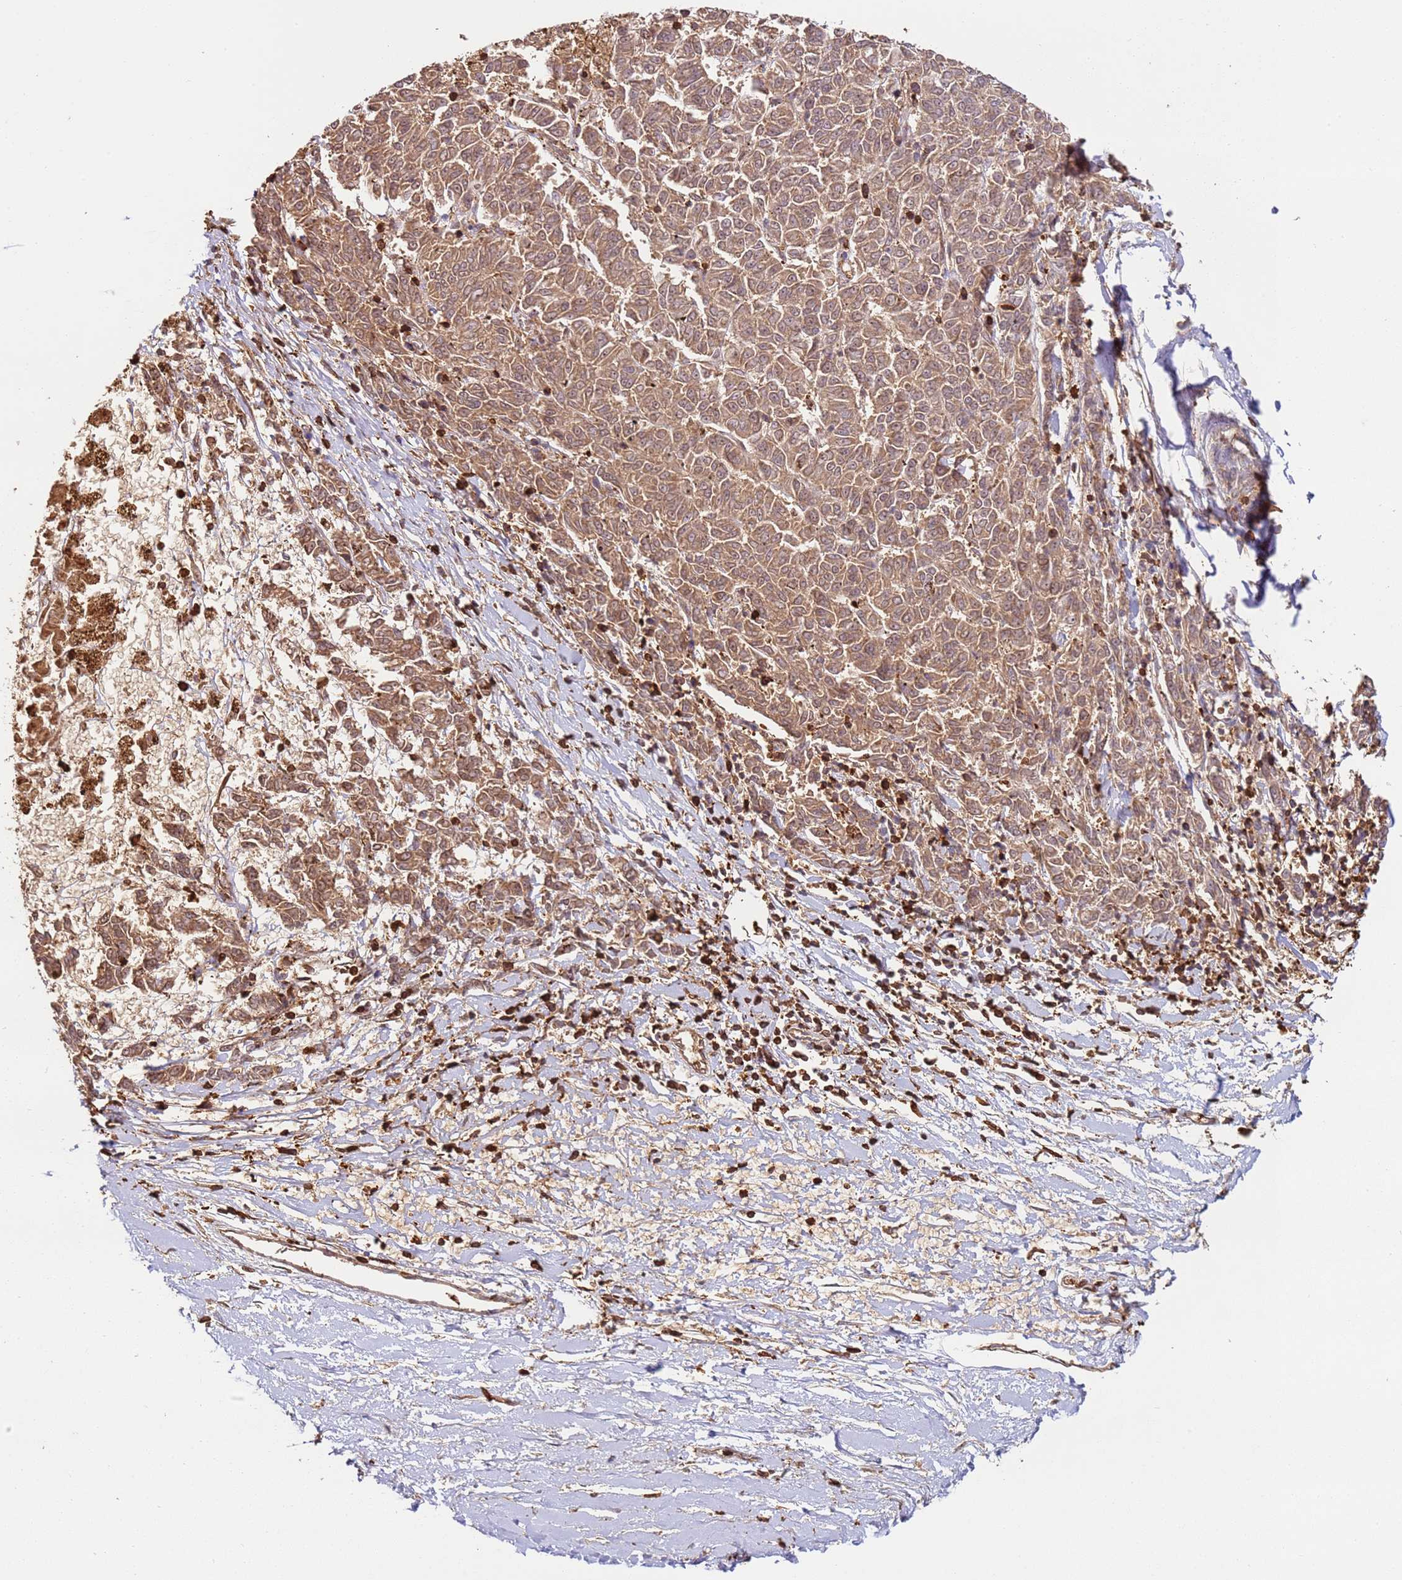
{"staining": {"intensity": "moderate", "quantity": ">75%", "location": "cytoplasmic/membranous"}, "tissue": "melanoma", "cell_type": "Tumor cells", "image_type": "cancer", "snomed": [{"axis": "morphology", "description": "Malignant melanoma, NOS"}, {"axis": "topography", "description": "Skin"}], "caption": "An image showing moderate cytoplasmic/membranous positivity in about >75% of tumor cells in malignant melanoma, as visualized by brown immunohistochemical staining.", "gene": "OR6P1", "patient": {"sex": "female", "age": 72}}